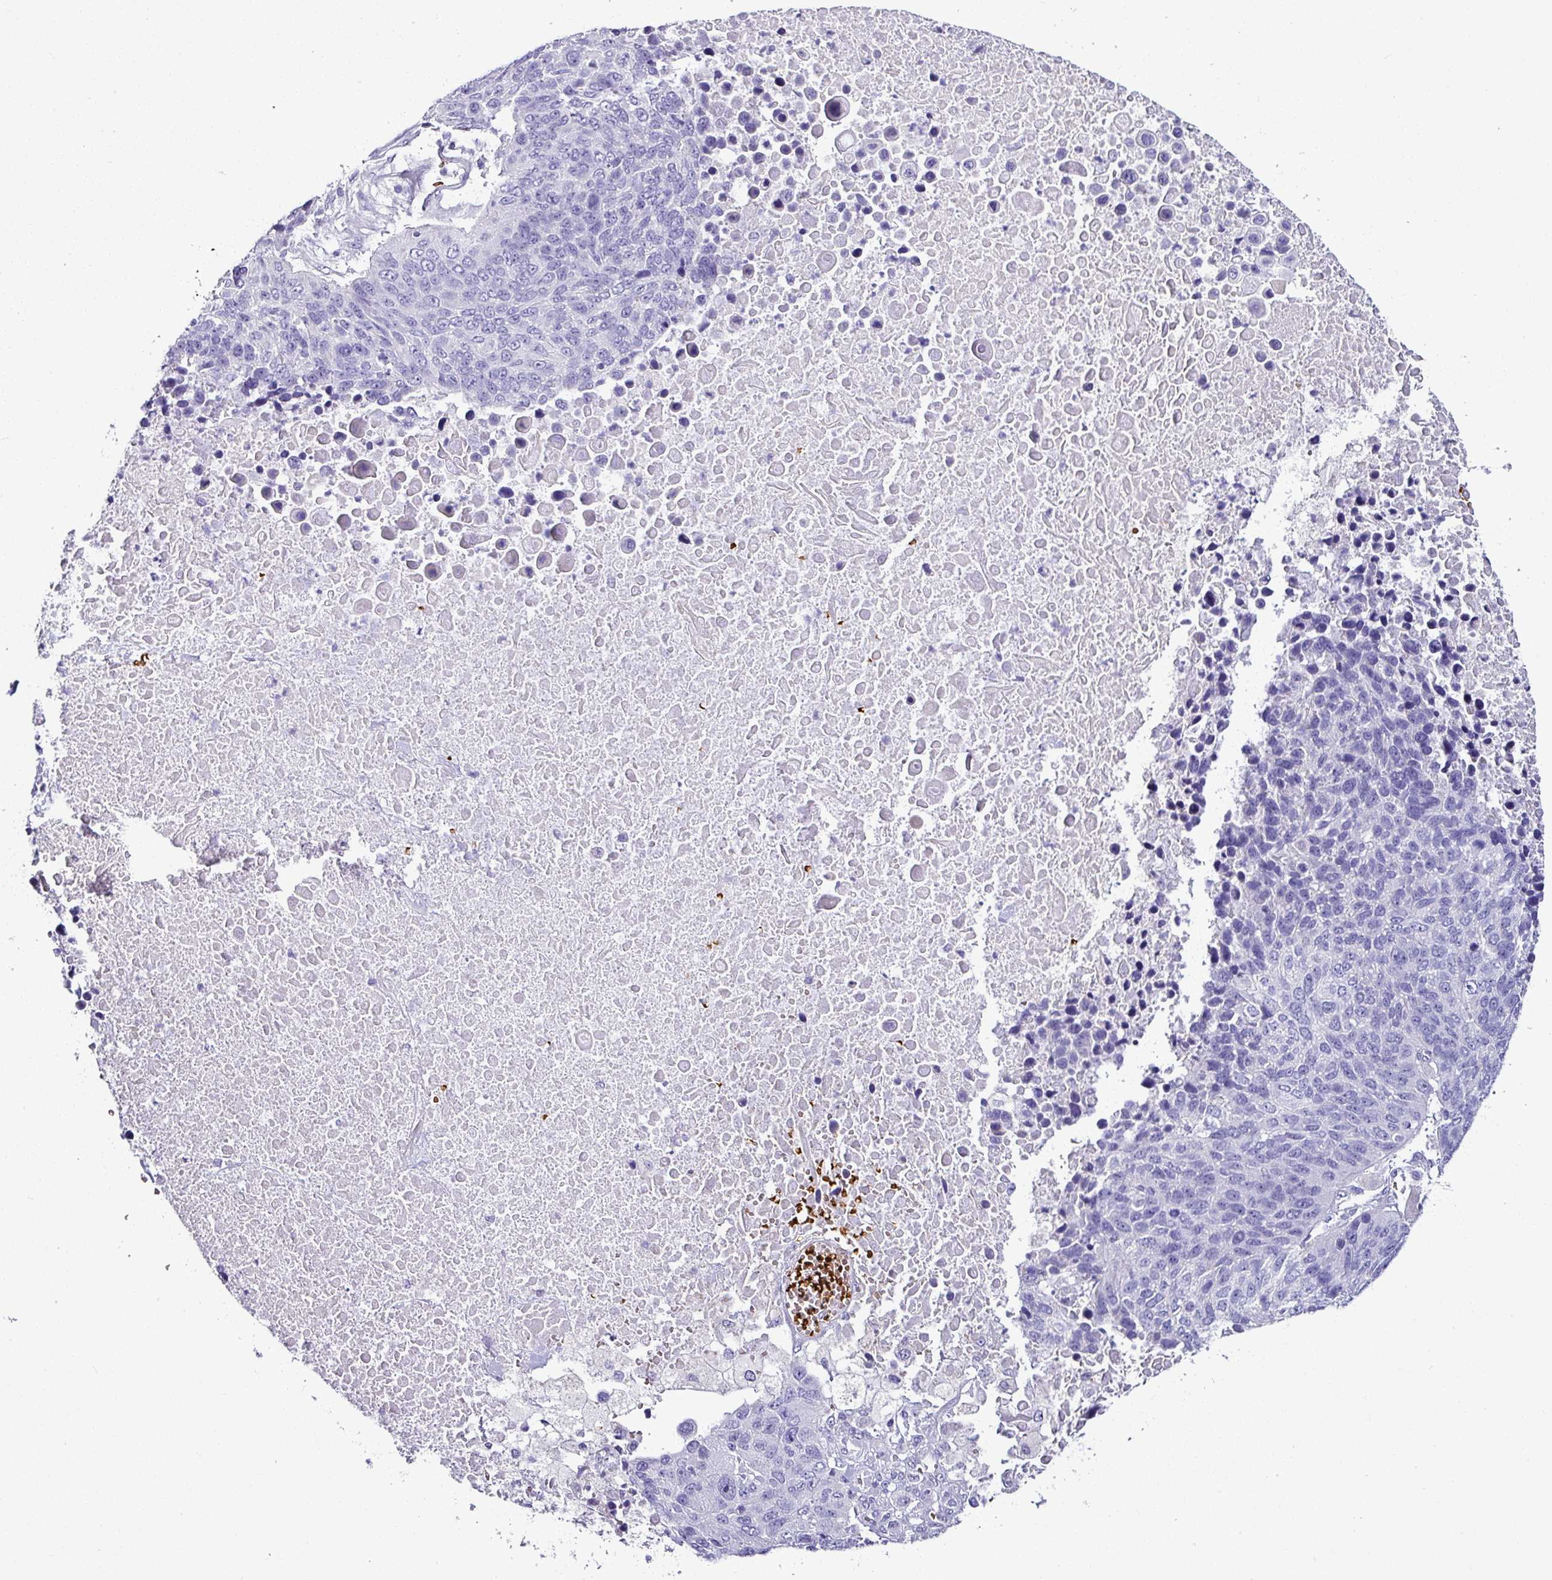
{"staining": {"intensity": "negative", "quantity": "none", "location": "none"}, "tissue": "lung cancer", "cell_type": "Tumor cells", "image_type": "cancer", "snomed": [{"axis": "morphology", "description": "Normal tissue, NOS"}, {"axis": "morphology", "description": "Squamous cell carcinoma, NOS"}, {"axis": "topography", "description": "Lymph node"}, {"axis": "topography", "description": "Lung"}], "caption": "Lung cancer (squamous cell carcinoma) stained for a protein using immunohistochemistry displays no staining tumor cells.", "gene": "NAPSA", "patient": {"sex": "male", "age": 66}}